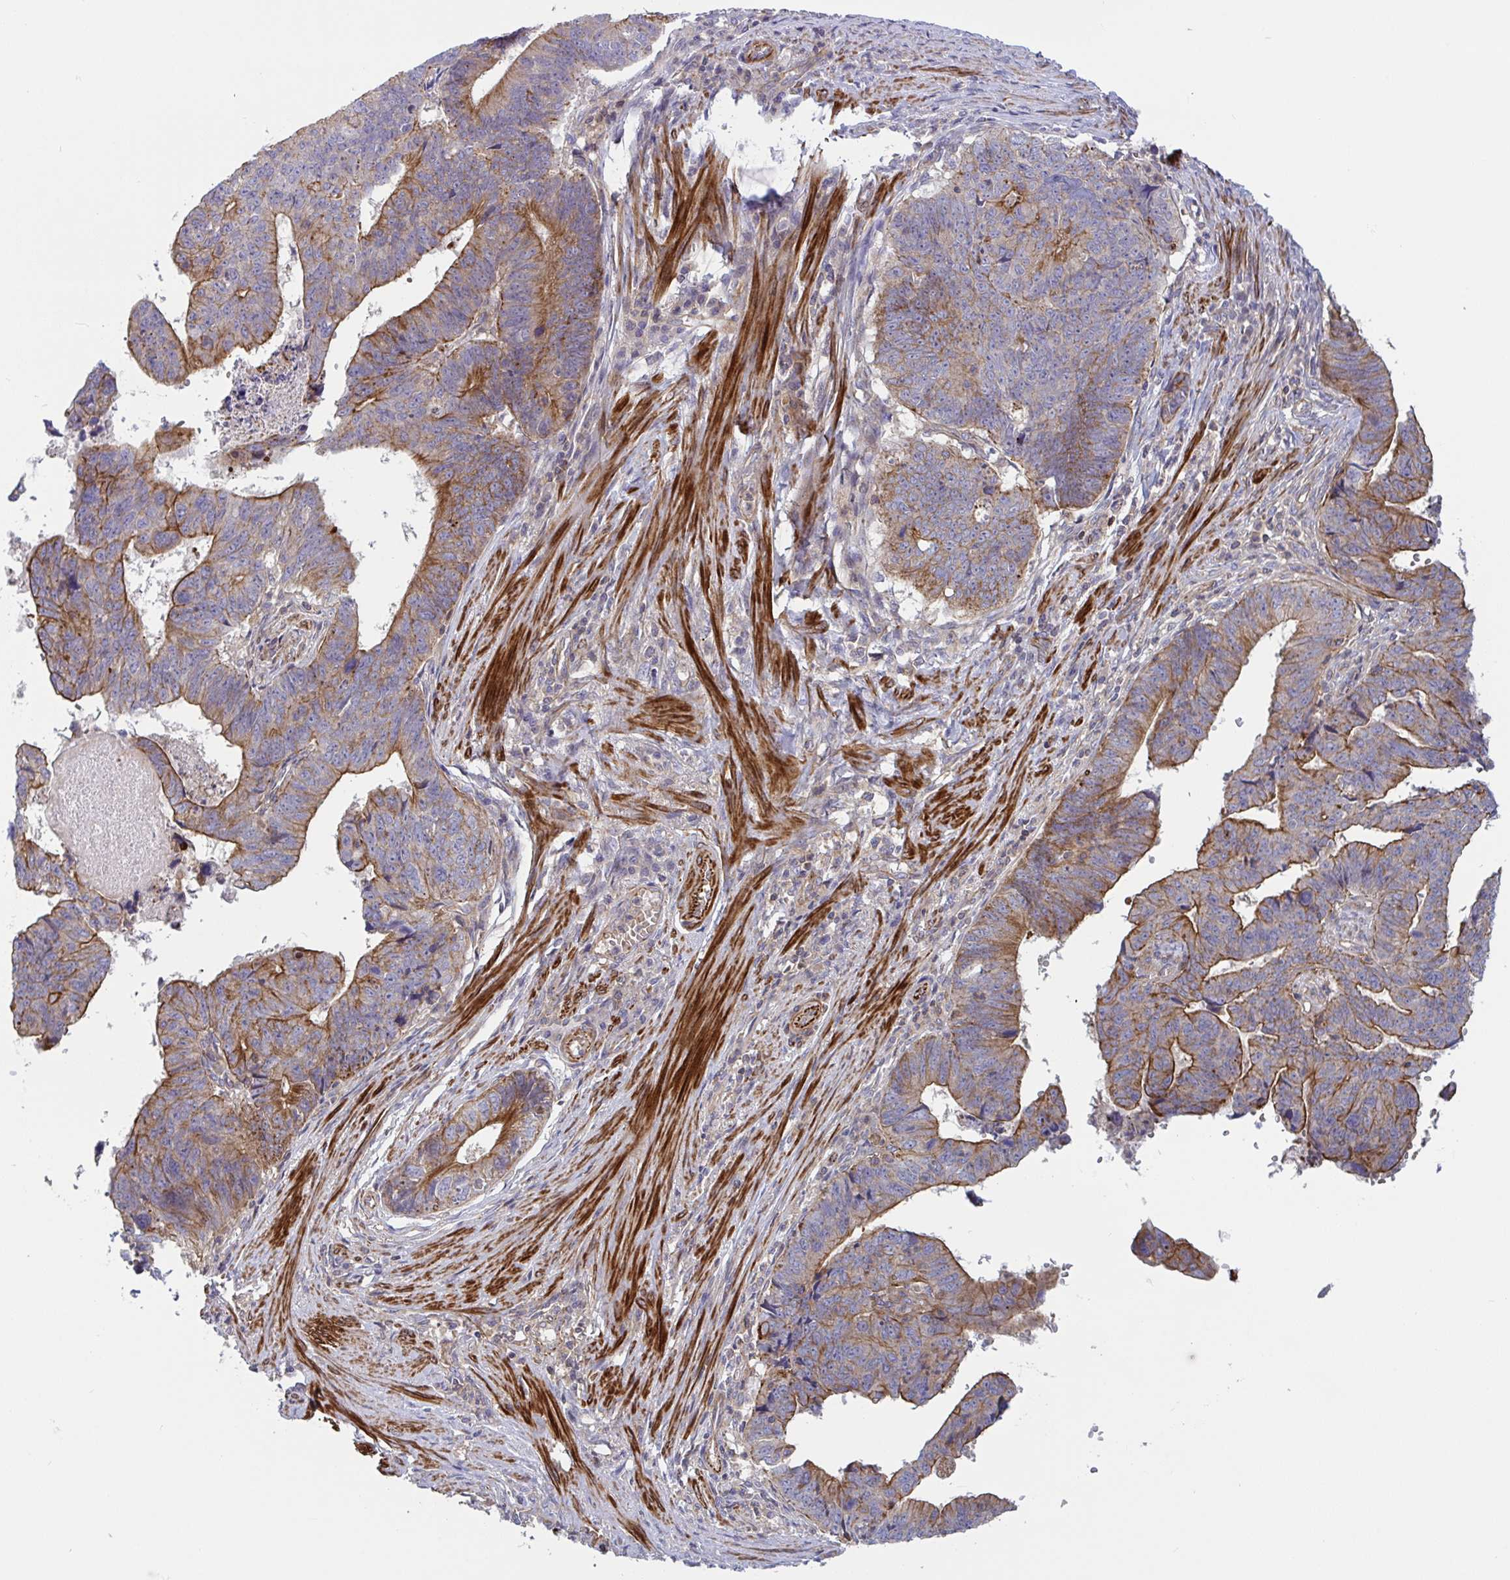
{"staining": {"intensity": "moderate", "quantity": ">75%", "location": "cytoplasmic/membranous"}, "tissue": "stomach cancer", "cell_type": "Tumor cells", "image_type": "cancer", "snomed": [{"axis": "morphology", "description": "Adenocarcinoma, NOS"}, {"axis": "topography", "description": "Stomach"}], "caption": "Immunohistochemical staining of stomach cancer (adenocarcinoma) reveals medium levels of moderate cytoplasmic/membranous protein expression in about >75% of tumor cells. (IHC, brightfield microscopy, high magnification).", "gene": "TANK", "patient": {"sex": "male", "age": 59}}